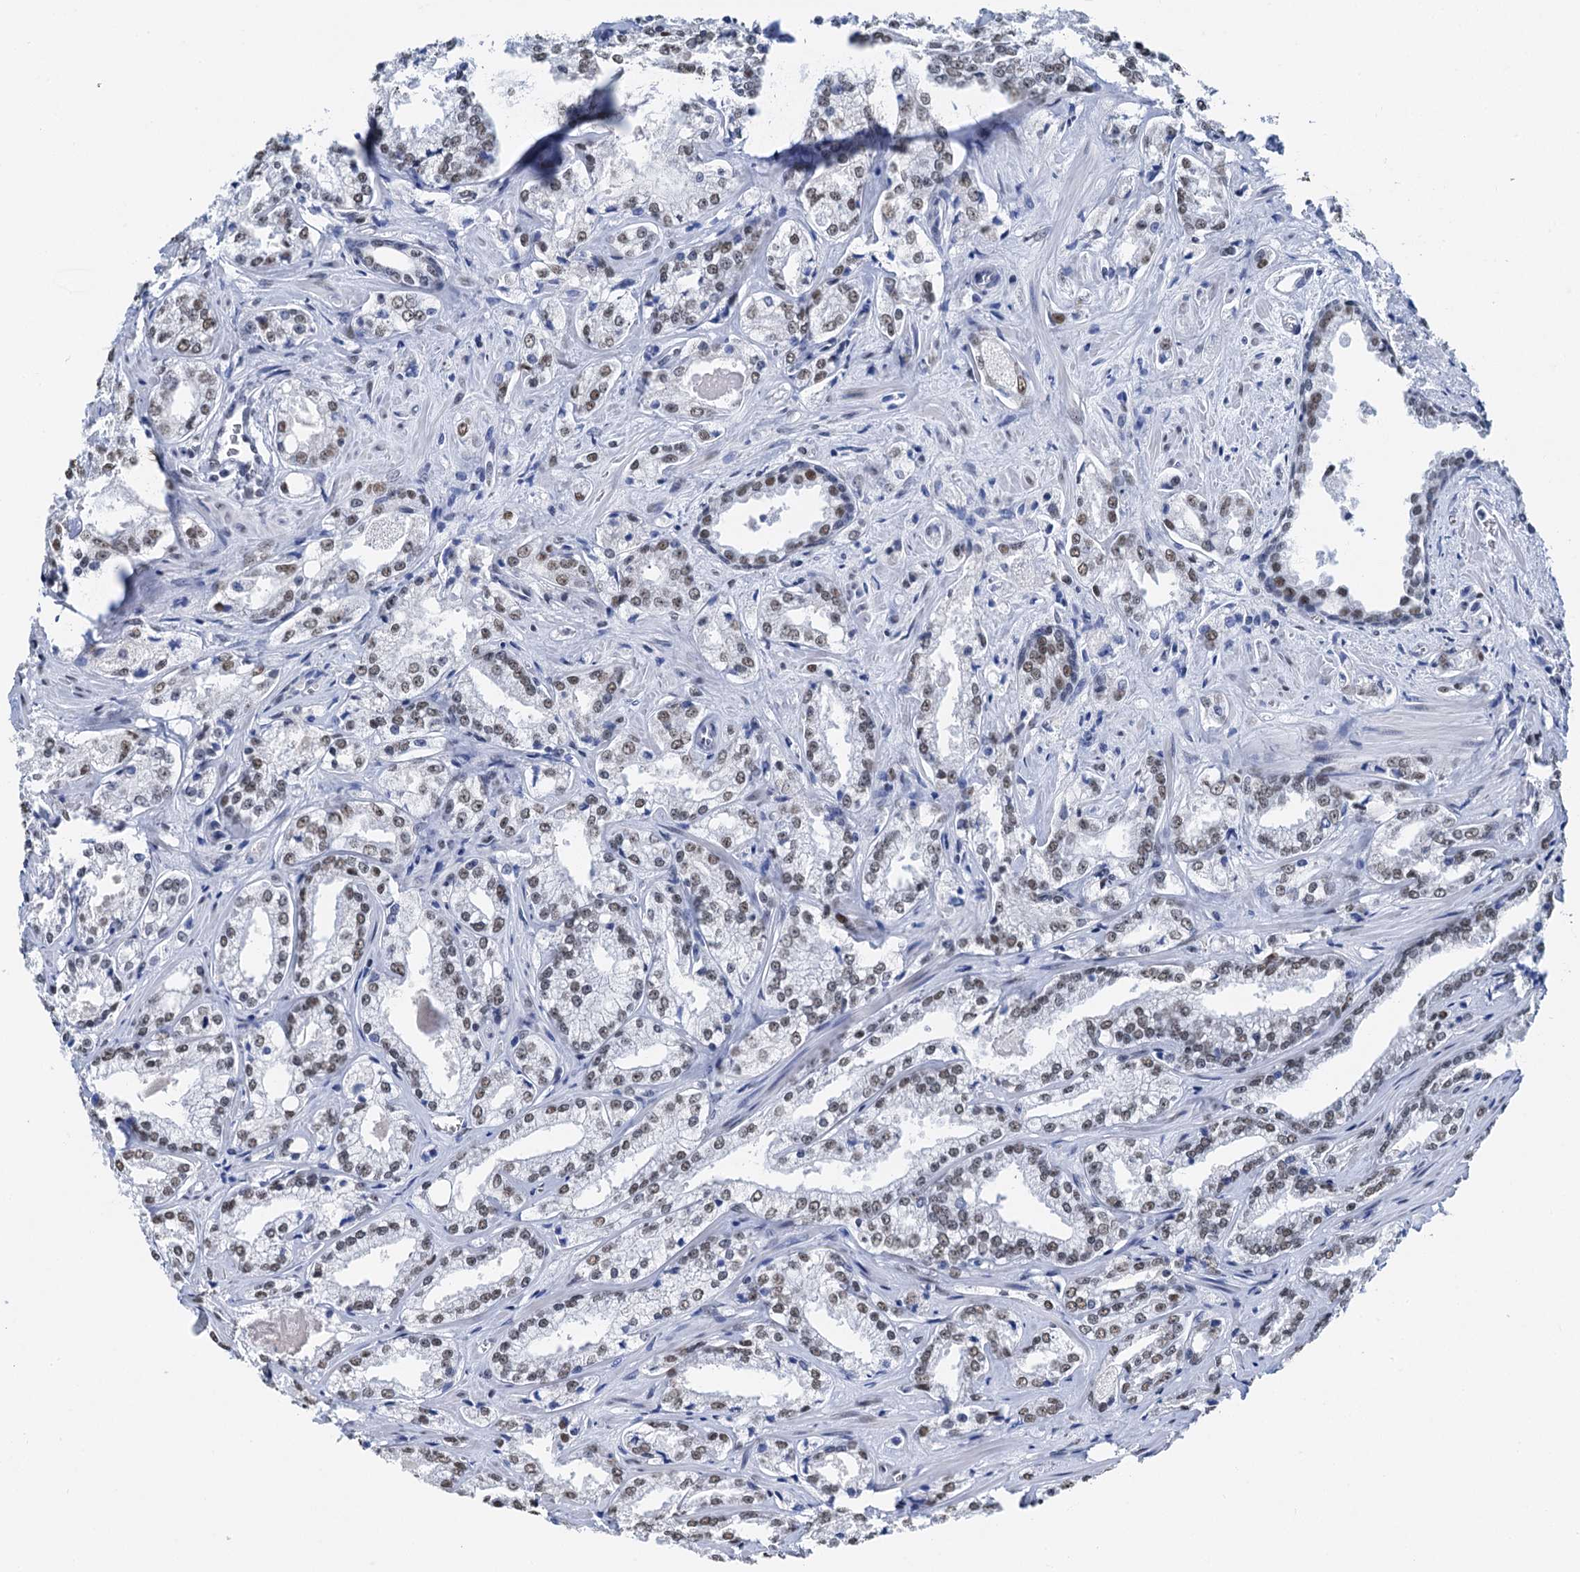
{"staining": {"intensity": "moderate", "quantity": ">75%", "location": "nuclear"}, "tissue": "prostate cancer", "cell_type": "Tumor cells", "image_type": "cancer", "snomed": [{"axis": "morphology", "description": "Adenocarcinoma, Low grade"}, {"axis": "topography", "description": "Prostate"}], "caption": "Prostate adenocarcinoma (low-grade) tissue demonstrates moderate nuclear expression in approximately >75% of tumor cells, visualized by immunohistochemistry.", "gene": "SLTM", "patient": {"sex": "male", "age": 47}}